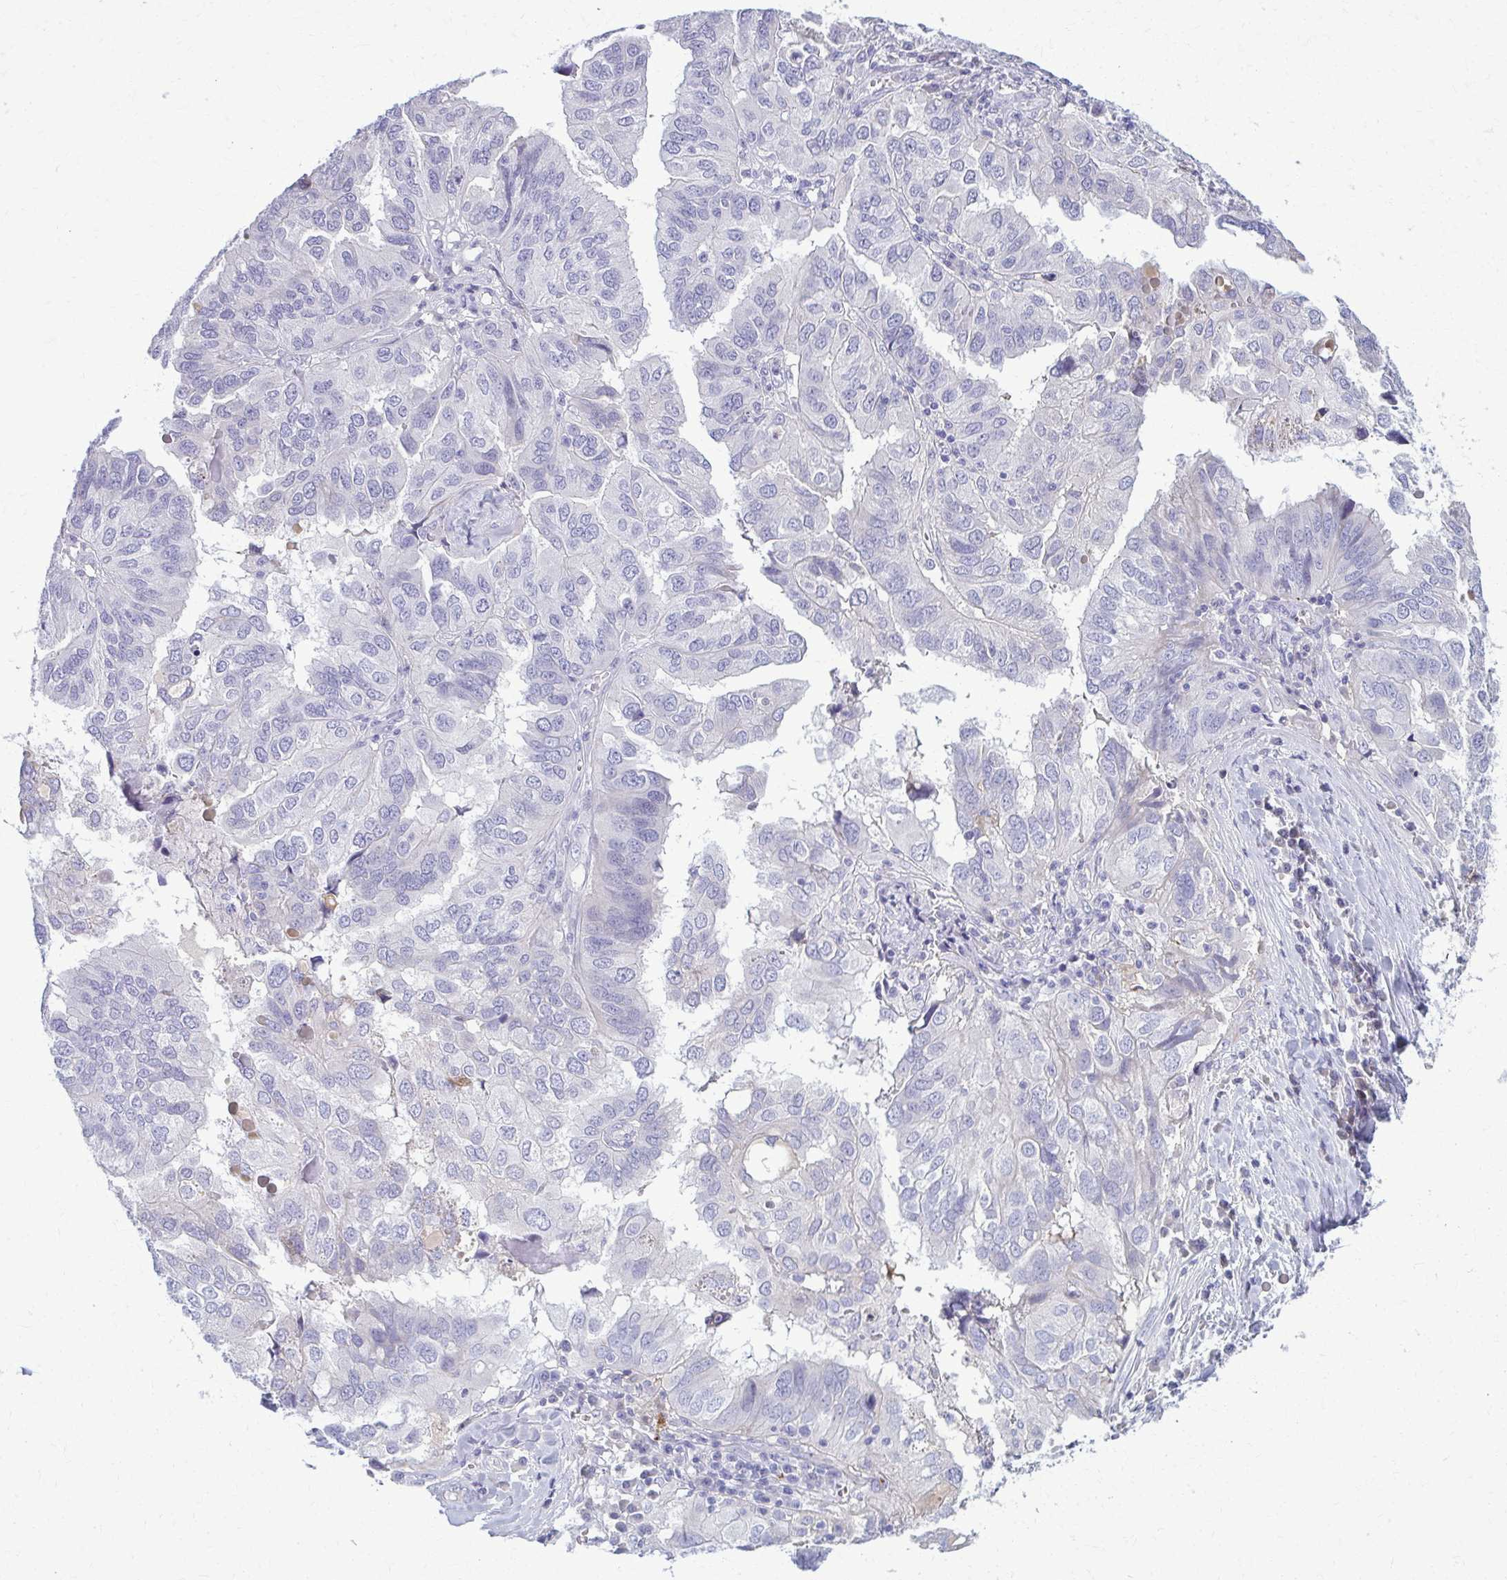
{"staining": {"intensity": "negative", "quantity": "none", "location": "none"}, "tissue": "ovarian cancer", "cell_type": "Tumor cells", "image_type": "cancer", "snomed": [{"axis": "morphology", "description": "Cystadenocarcinoma, serous, NOS"}, {"axis": "topography", "description": "Ovary"}], "caption": "IHC micrograph of neoplastic tissue: ovarian serous cystadenocarcinoma stained with DAB shows no significant protein positivity in tumor cells.", "gene": "OR4M1", "patient": {"sex": "female", "age": 79}}